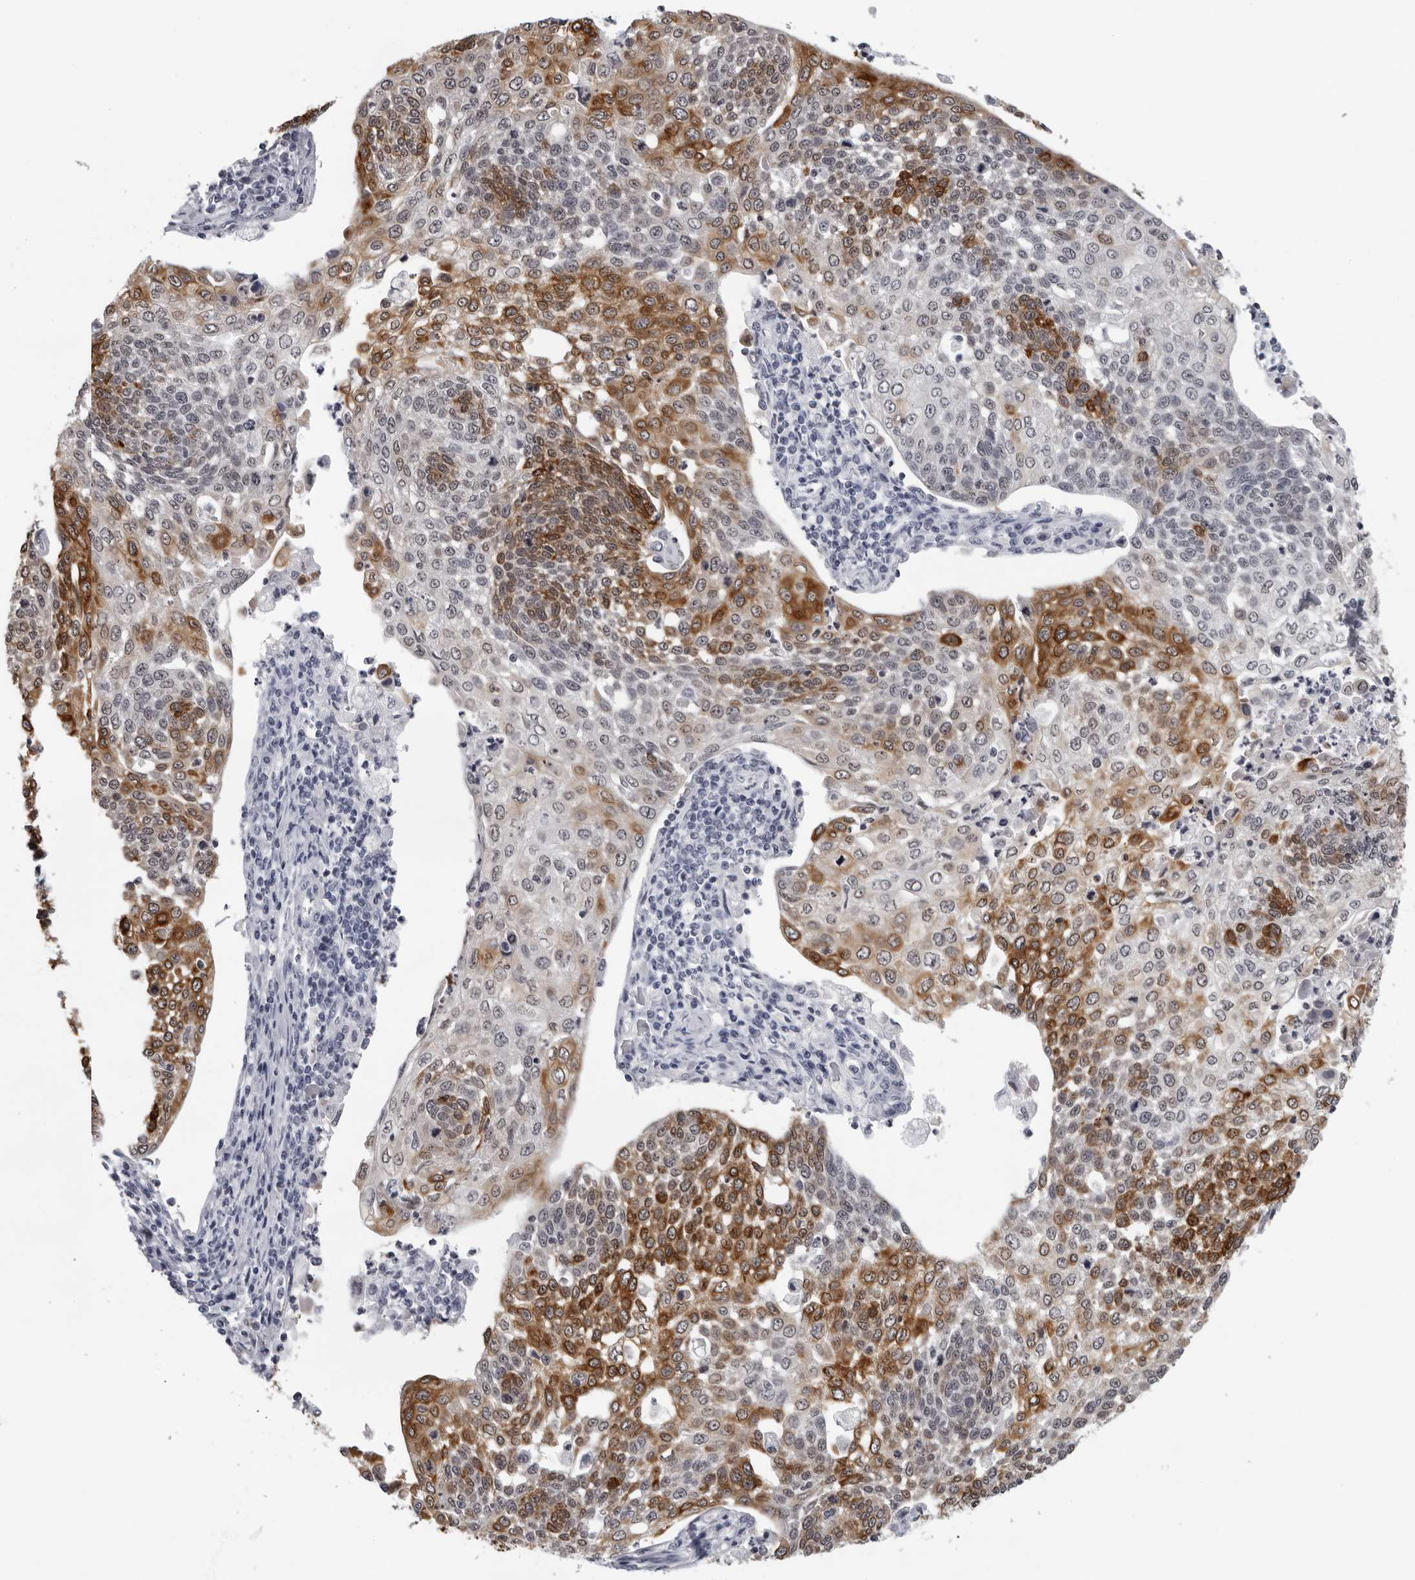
{"staining": {"intensity": "moderate", "quantity": ">75%", "location": "cytoplasmic/membranous"}, "tissue": "cervical cancer", "cell_type": "Tumor cells", "image_type": "cancer", "snomed": [{"axis": "morphology", "description": "Squamous cell carcinoma, NOS"}, {"axis": "topography", "description": "Cervix"}], "caption": "This is a micrograph of immunohistochemistry staining of cervical cancer (squamous cell carcinoma), which shows moderate staining in the cytoplasmic/membranous of tumor cells.", "gene": "CCDC28B", "patient": {"sex": "female", "age": 34}}